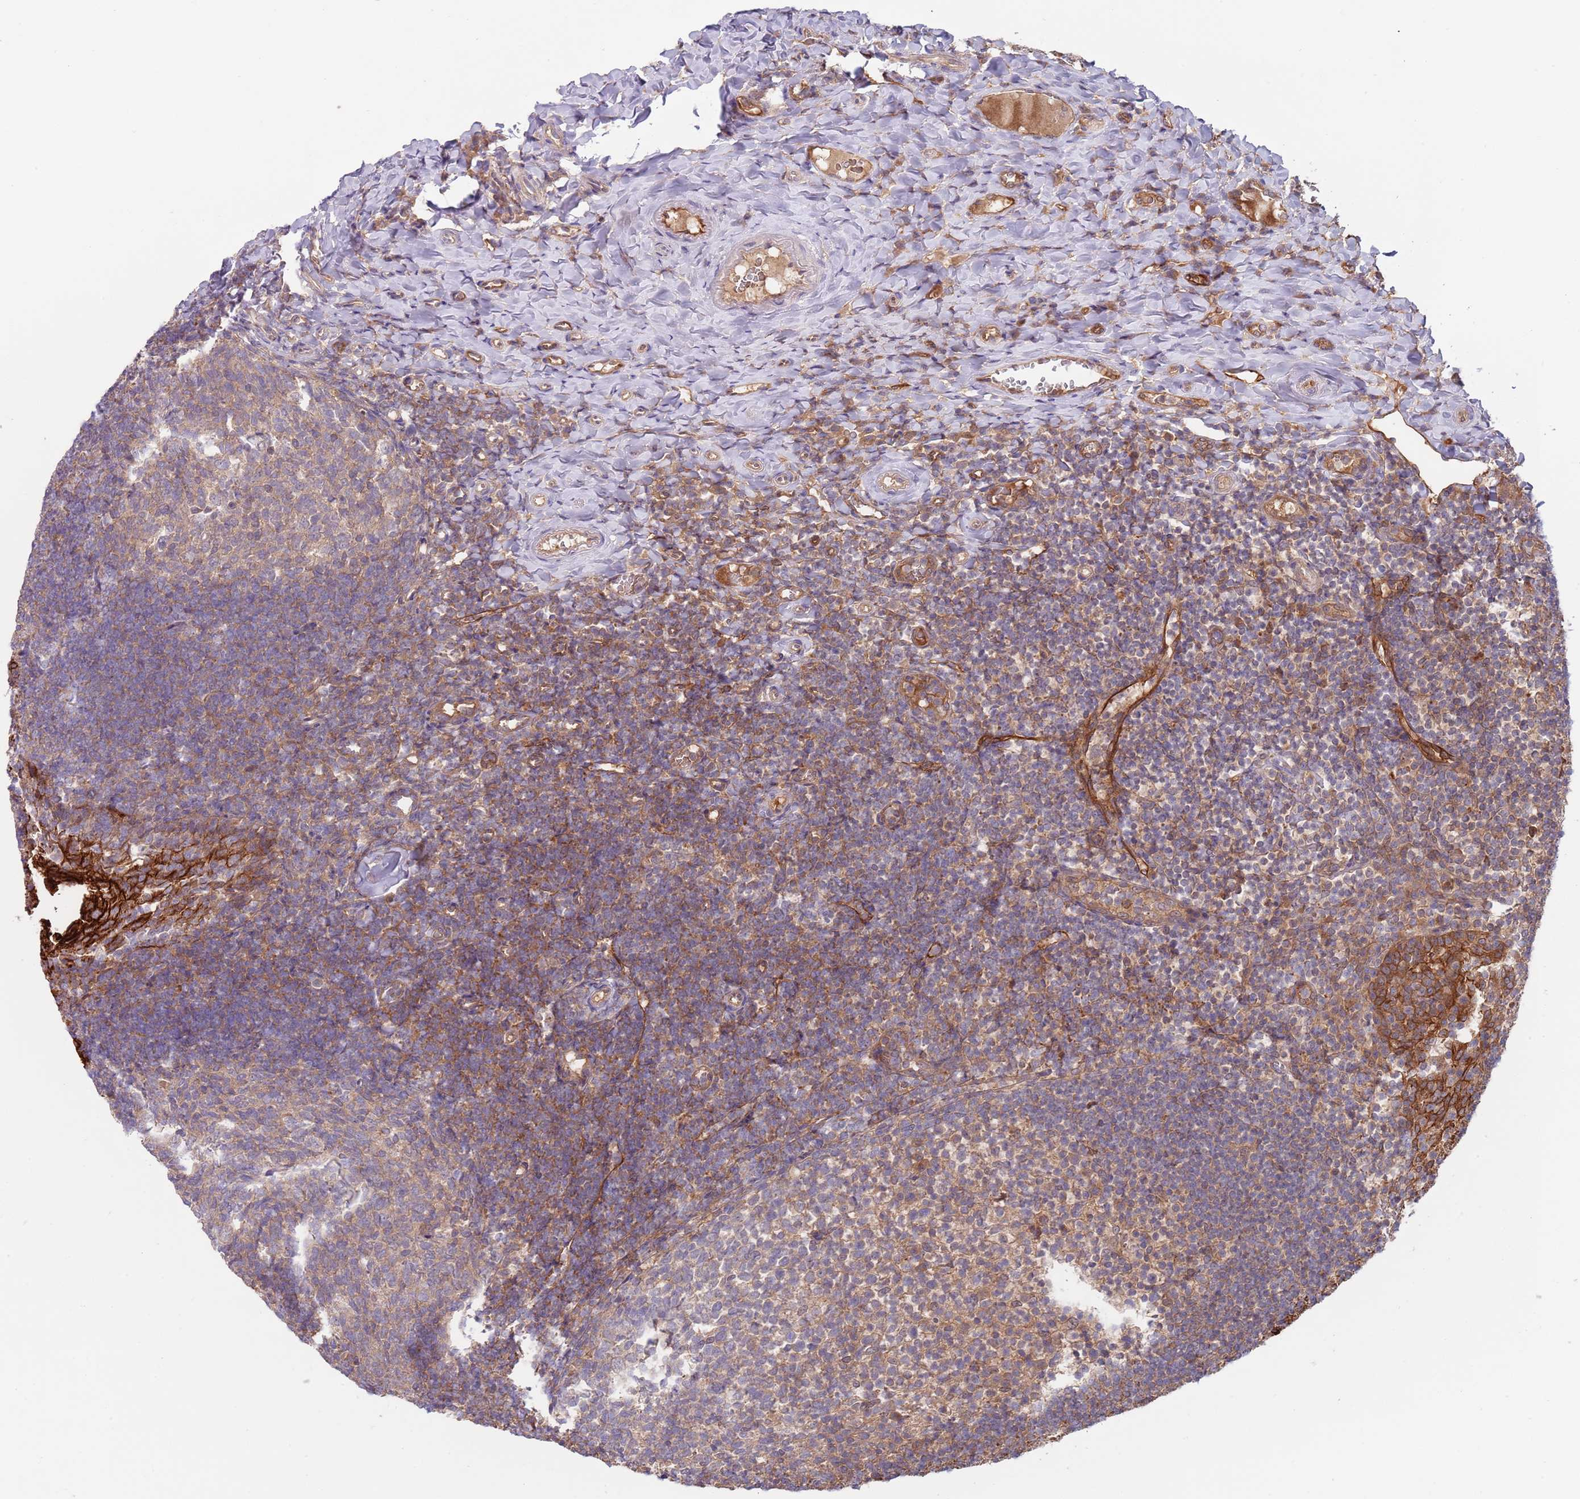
{"staining": {"intensity": "moderate", "quantity": "25%-75%", "location": "cytoplasmic/membranous"}, "tissue": "tonsil", "cell_type": "Germinal center cells", "image_type": "normal", "snomed": [{"axis": "morphology", "description": "Normal tissue, NOS"}, {"axis": "topography", "description": "Tonsil"}], "caption": "DAB immunohistochemical staining of unremarkable human tonsil shows moderate cytoplasmic/membranous protein expression in about 25%-75% of germinal center cells. Nuclei are stained in blue.", "gene": "GSDMD", "patient": {"sex": "female", "age": 10}}